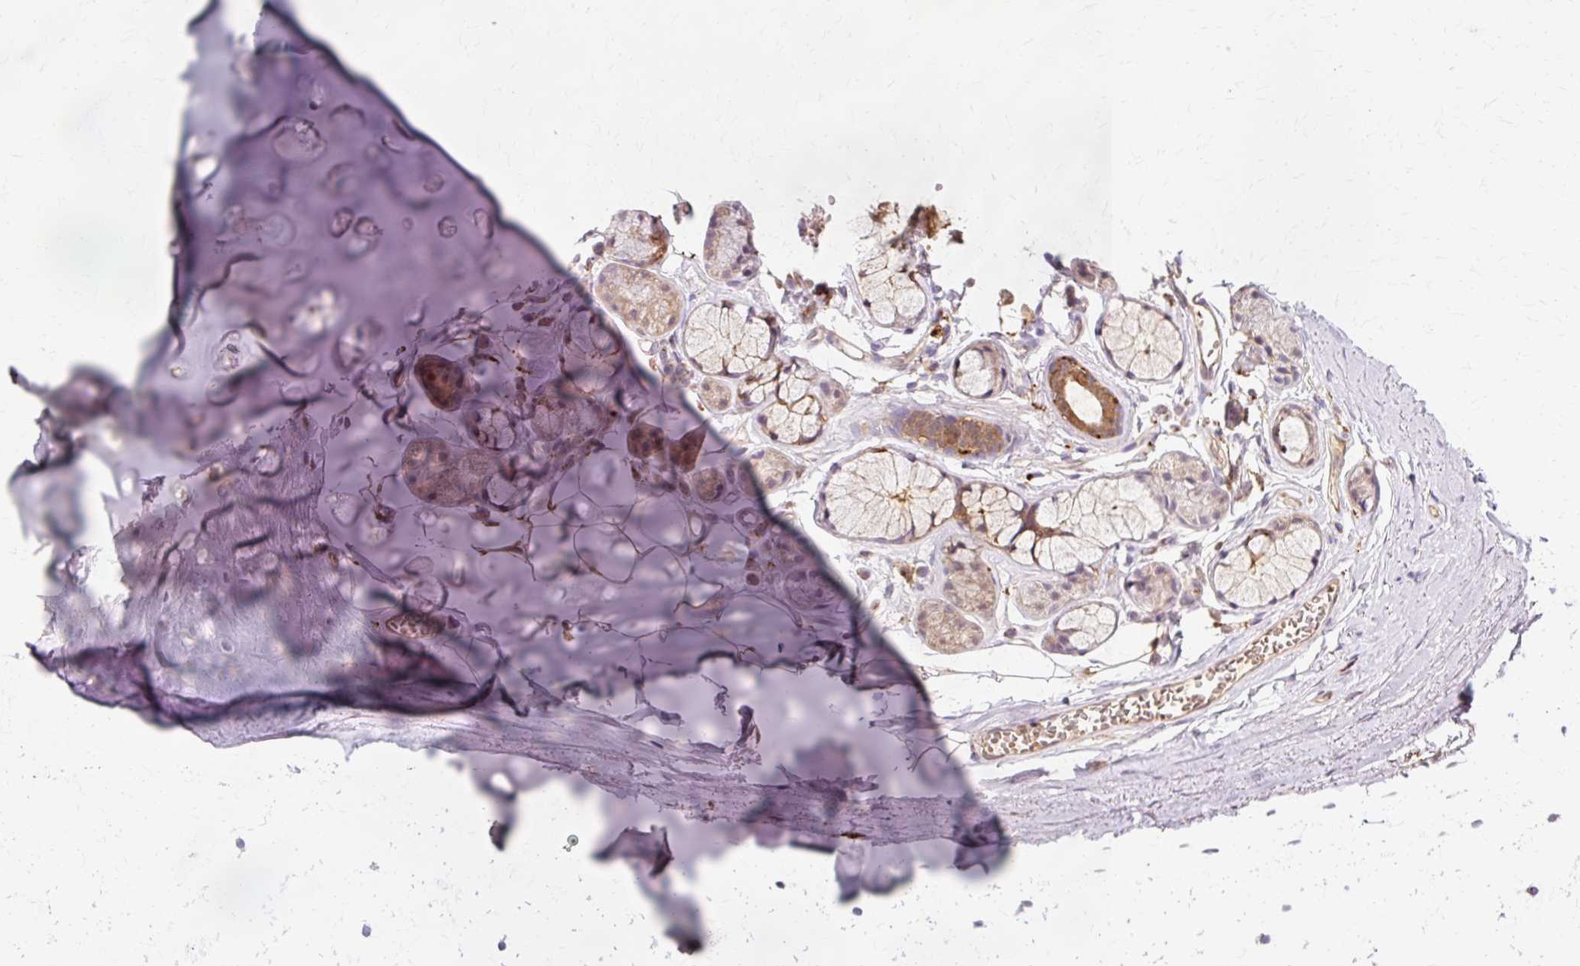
{"staining": {"intensity": "weak", "quantity": ">75%", "location": "cytoplasmic/membranous"}, "tissue": "adipose tissue", "cell_type": "Adipocytes", "image_type": "normal", "snomed": [{"axis": "morphology", "description": "Normal tissue, NOS"}, {"axis": "topography", "description": "Cartilage tissue"}, {"axis": "topography", "description": "Bronchus"}, {"axis": "topography", "description": "Peripheral nerve tissue"}], "caption": "Adipose tissue stained with immunohistochemistry (IHC) shows weak cytoplasmic/membranous expression in about >75% of adipocytes.", "gene": "GPX1", "patient": {"sex": "female", "age": 59}}